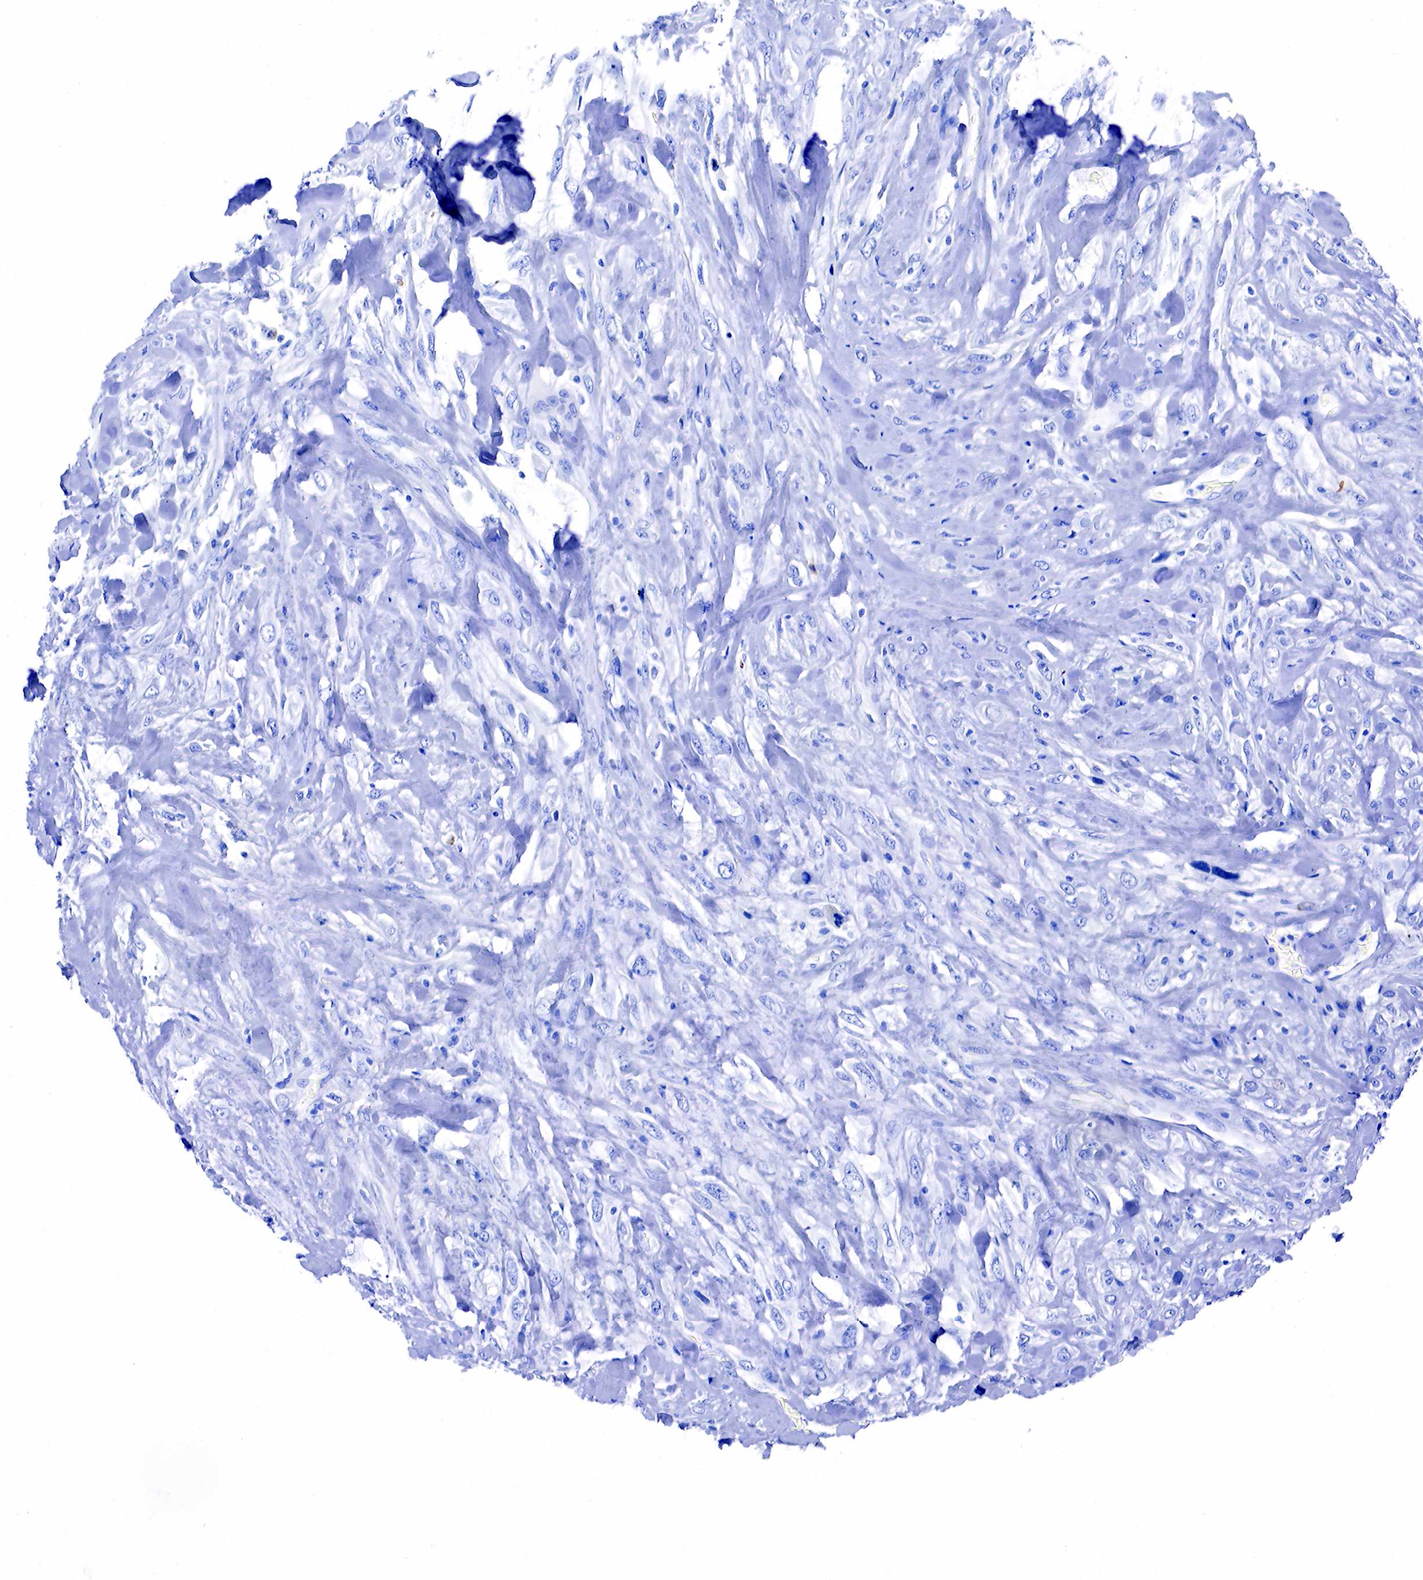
{"staining": {"intensity": "negative", "quantity": "none", "location": "none"}, "tissue": "breast cancer", "cell_type": "Tumor cells", "image_type": "cancer", "snomed": [{"axis": "morphology", "description": "Neoplasm, malignant, NOS"}, {"axis": "topography", "description": "Breast"}], "caption": "Immunohistochemical staining of breast cancer exhibits no significant staining in tumor cells. (DAB (3,3'-diaminobenzidine) IHC visualized using brightfield microscopy, high magnification).", "gene": "CD79A", "patient": {"sex": "female", "age": 50}}